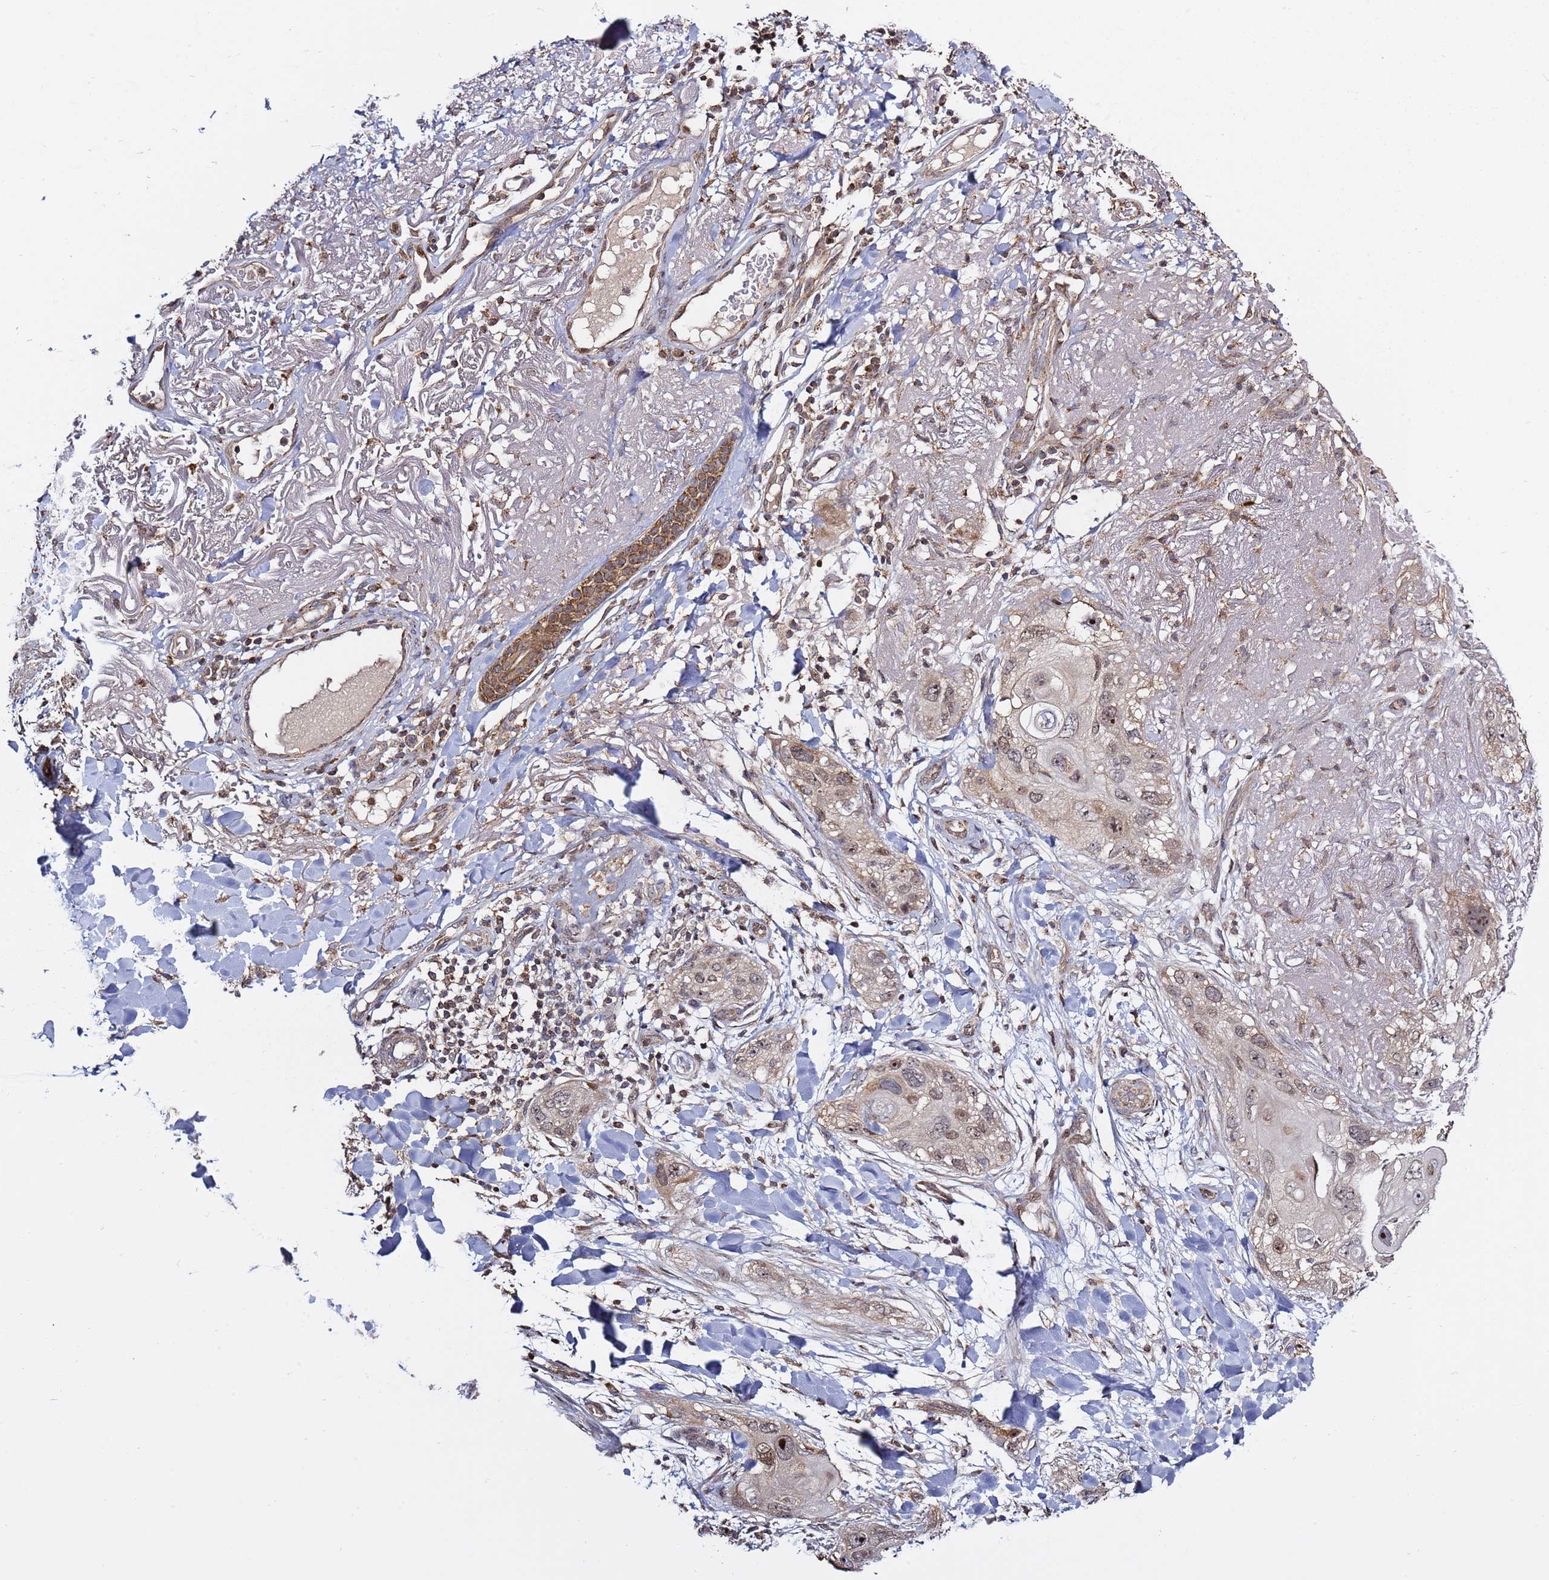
{"staining": {"intensity": "moderate", "quantity": "25%-75%", "location": "nuclear"}, "tissue": "skin cancer", "cell_type": "Tumor cells", "image_type": "cancer", "snomed": [{"axis": "morphology", "description": "Normal tissue, NOS"}, {"axis": "morphology", "description": "Squamous cell carcinoma, NOS"}, {"axis": "topography", "description": "Skin"}], "caption": "Skin cancer stained for a protein displays moderate nuclear positivity in tumor cells. The staining was performed using DAB to visualize the protein expression in brown, while the nuclei were stained in blue with hematoxylin (Magnification: 20x).", "gene": "RCOR2", "patient": {"sex": "male", "age": 72}}